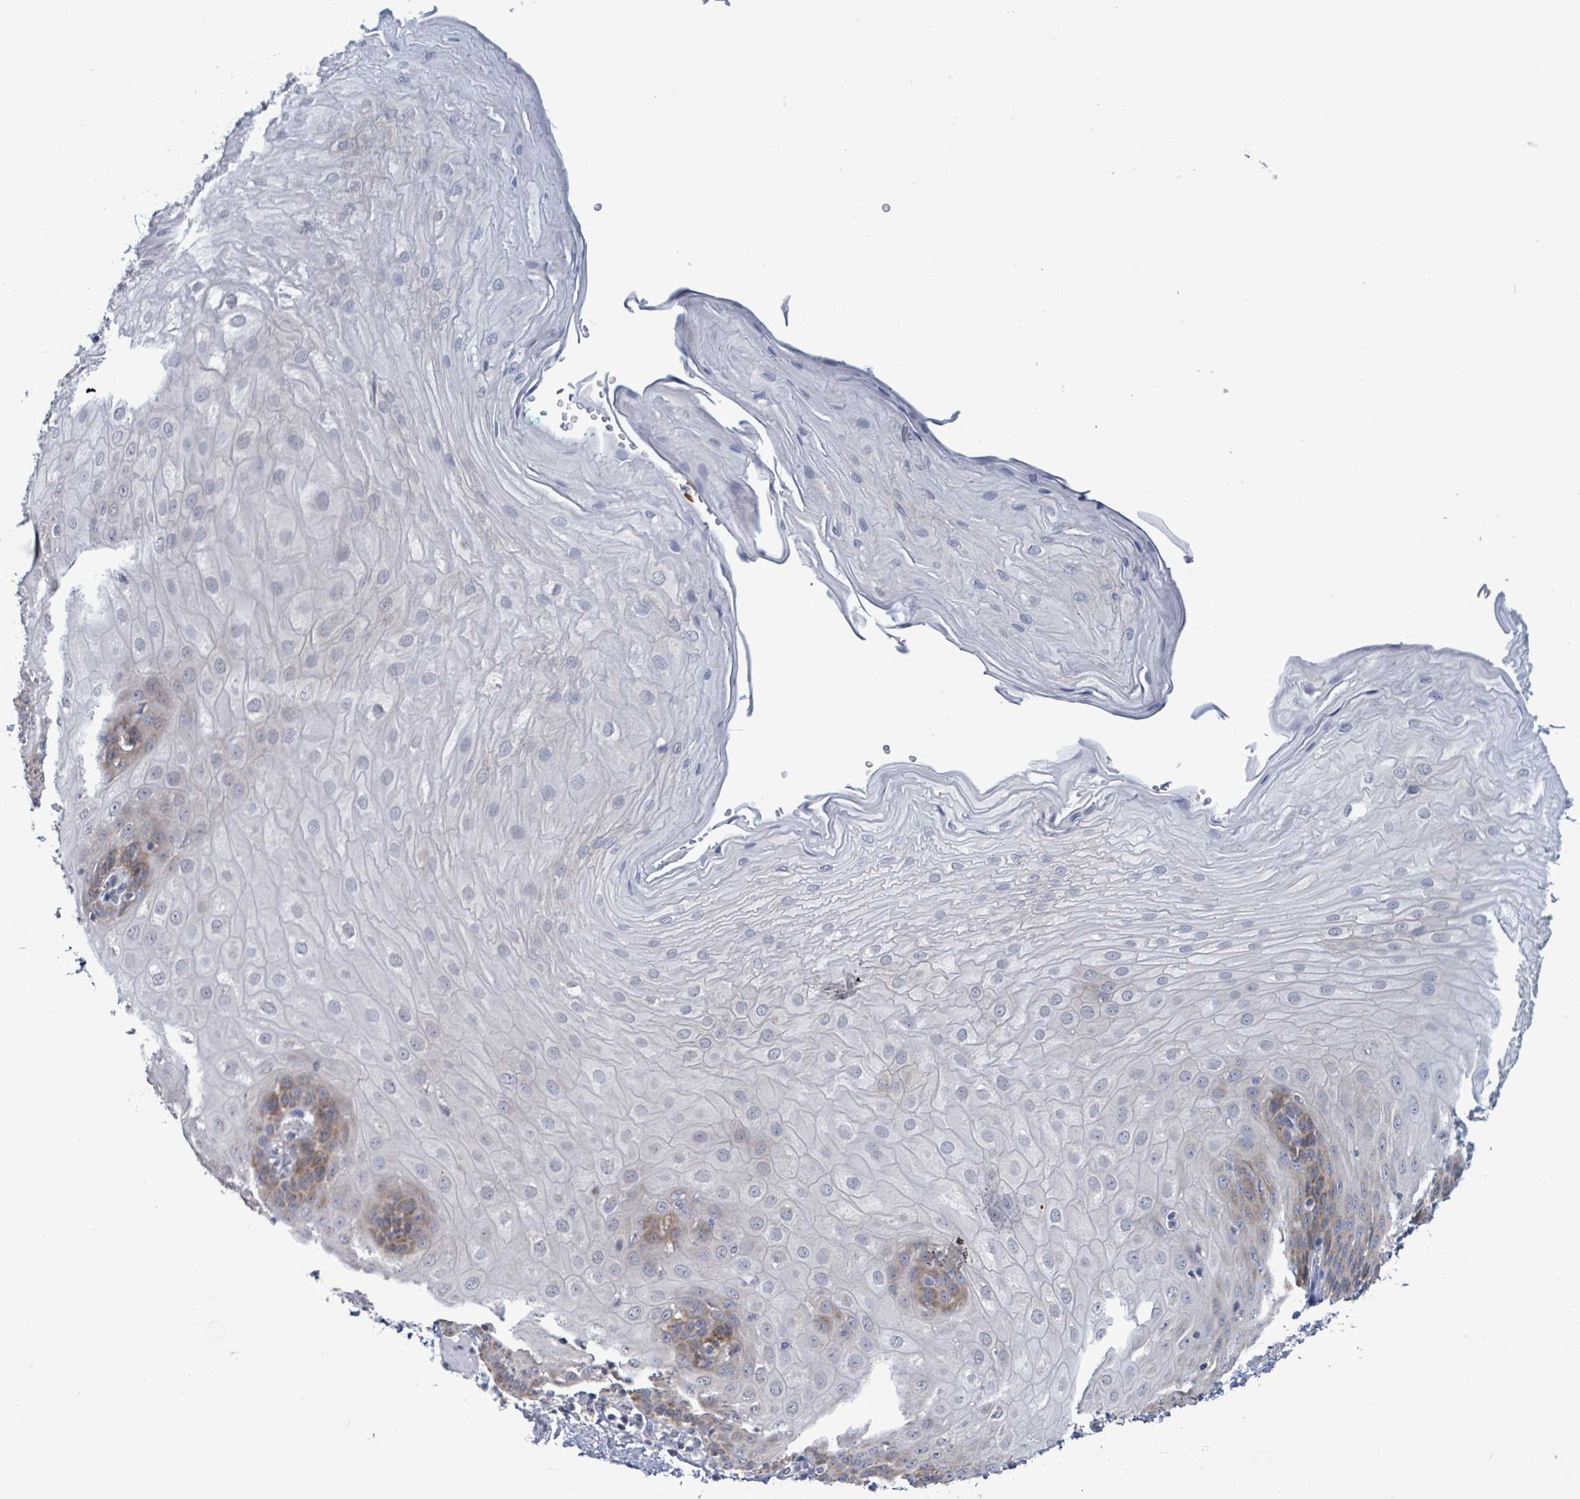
{"staining": {"intensity": "moderate", "quantity": "25%-75%", "location": "cytoplasmic/membranous"}, "tissue": "esophagus", "cell_type": "Squamous epithelial cells", "image_type": "normal", "snomed": [{"axis": "morphology", "description": "Normal tissue, NOS"}, {"axis": "topography", "description": "Esophagus"}], "caption": "Immunohistochemistry (IHC) (DAB (3,3'-diaminobenzidine)) staining of benign human esophagus exhibits moderate cytoplasmic/membranous protein staining in about 25%-75% of squamous epithelial cells.", "gene": "COQ10B", "patient": {"sex": "male", "age": 69}}